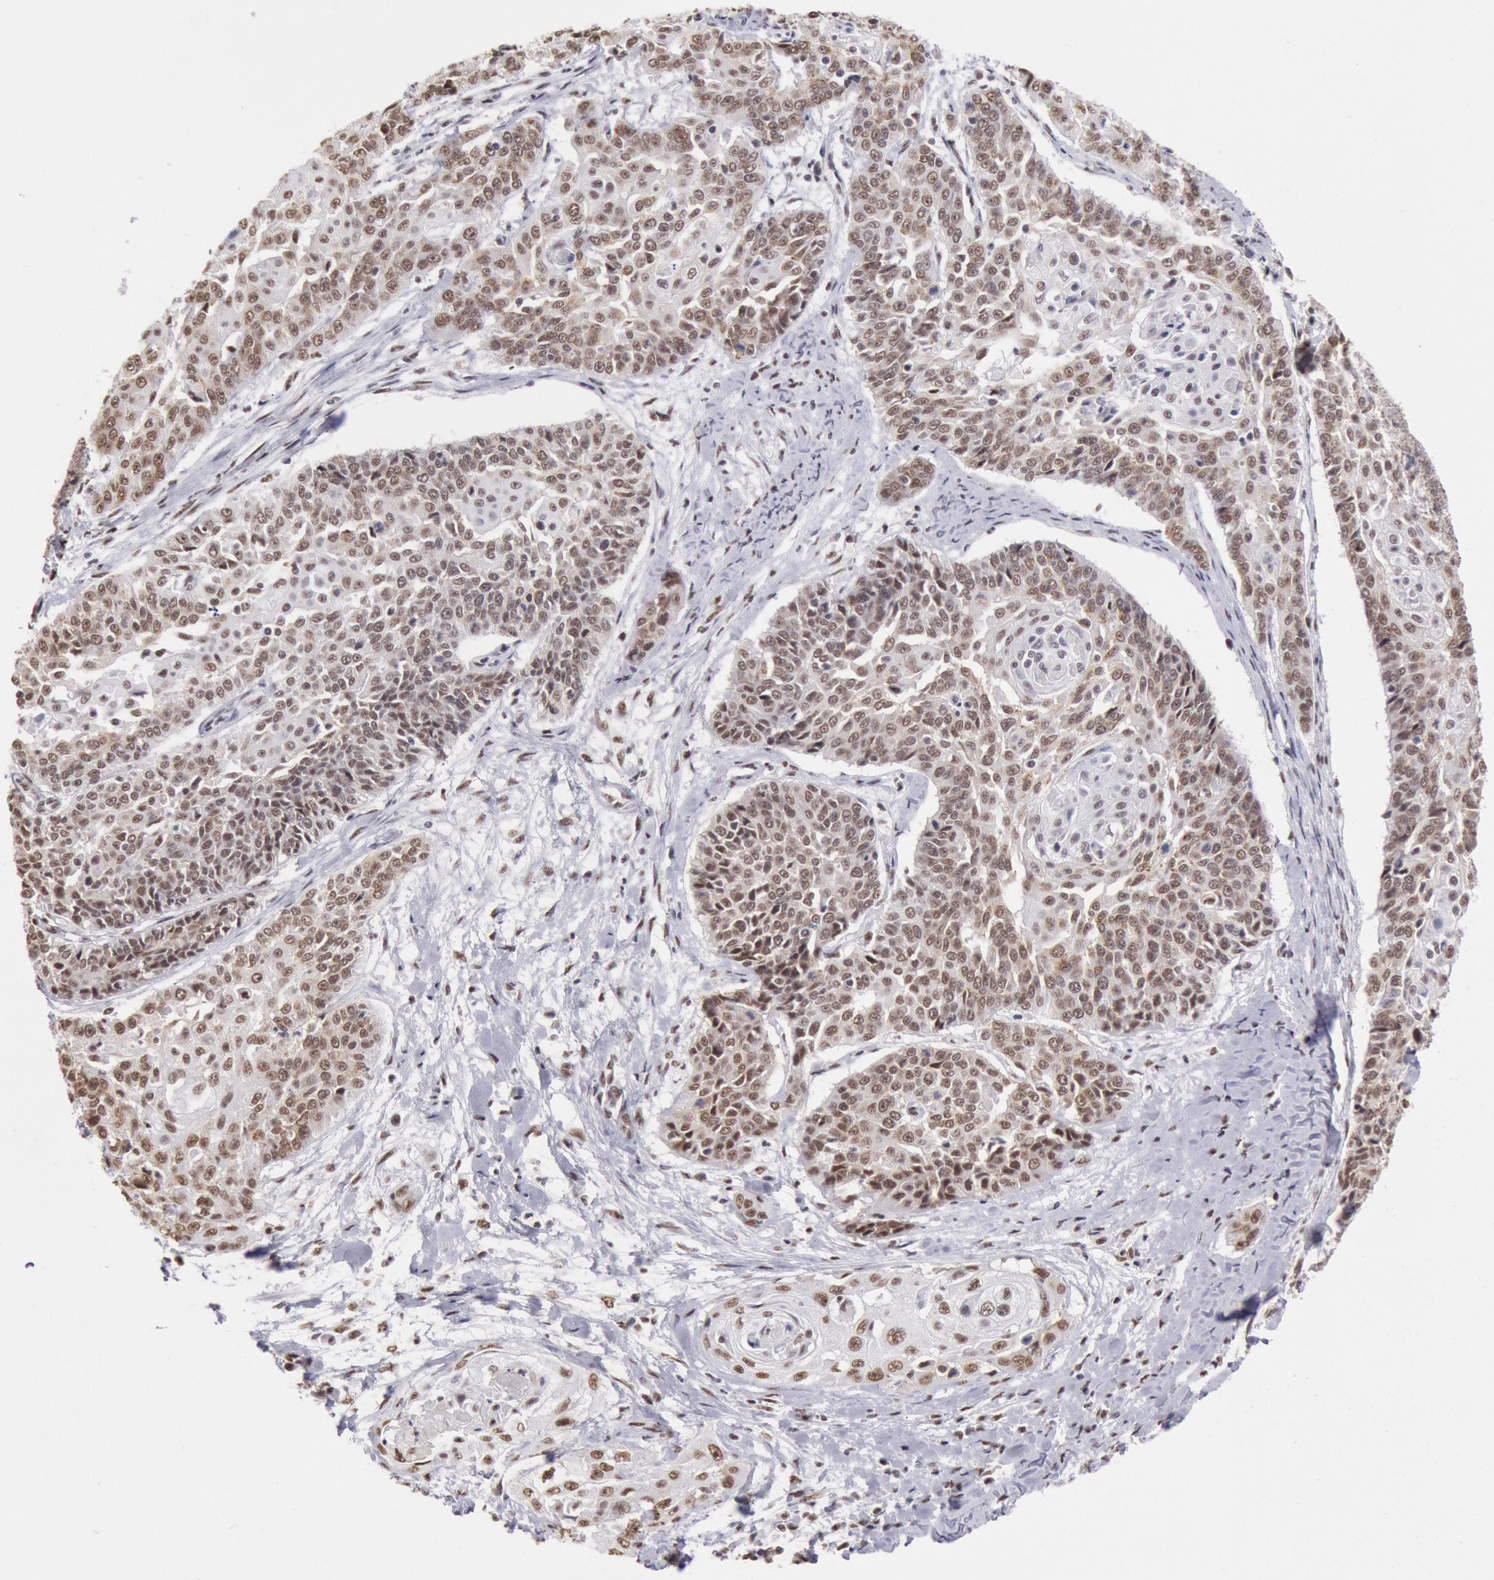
{"staining": {"intensity": "moderate", "quantity": ">75%", "location": "nuclear"}, "tissue": "cervical cancer", "cell_type": "Tumor cells", "image_type": "cancer", "snomed": [{"axis": "morphology", "description": "Squamous cell carcinoma, NOS"}, {"axis": "topography", "description": "Cervix"}], "caption": "Protein expression analysis of cervical squamous cell carcinoma displays moderate nuclear staining in approximately >75% of tumor cells. Using DAB (brown) and hematoxylin (blue) stains, captured at high magnification using brightfield microscopy.", "gene": "SNRPD3", "patient": {"sex": "female", "age": 64}}